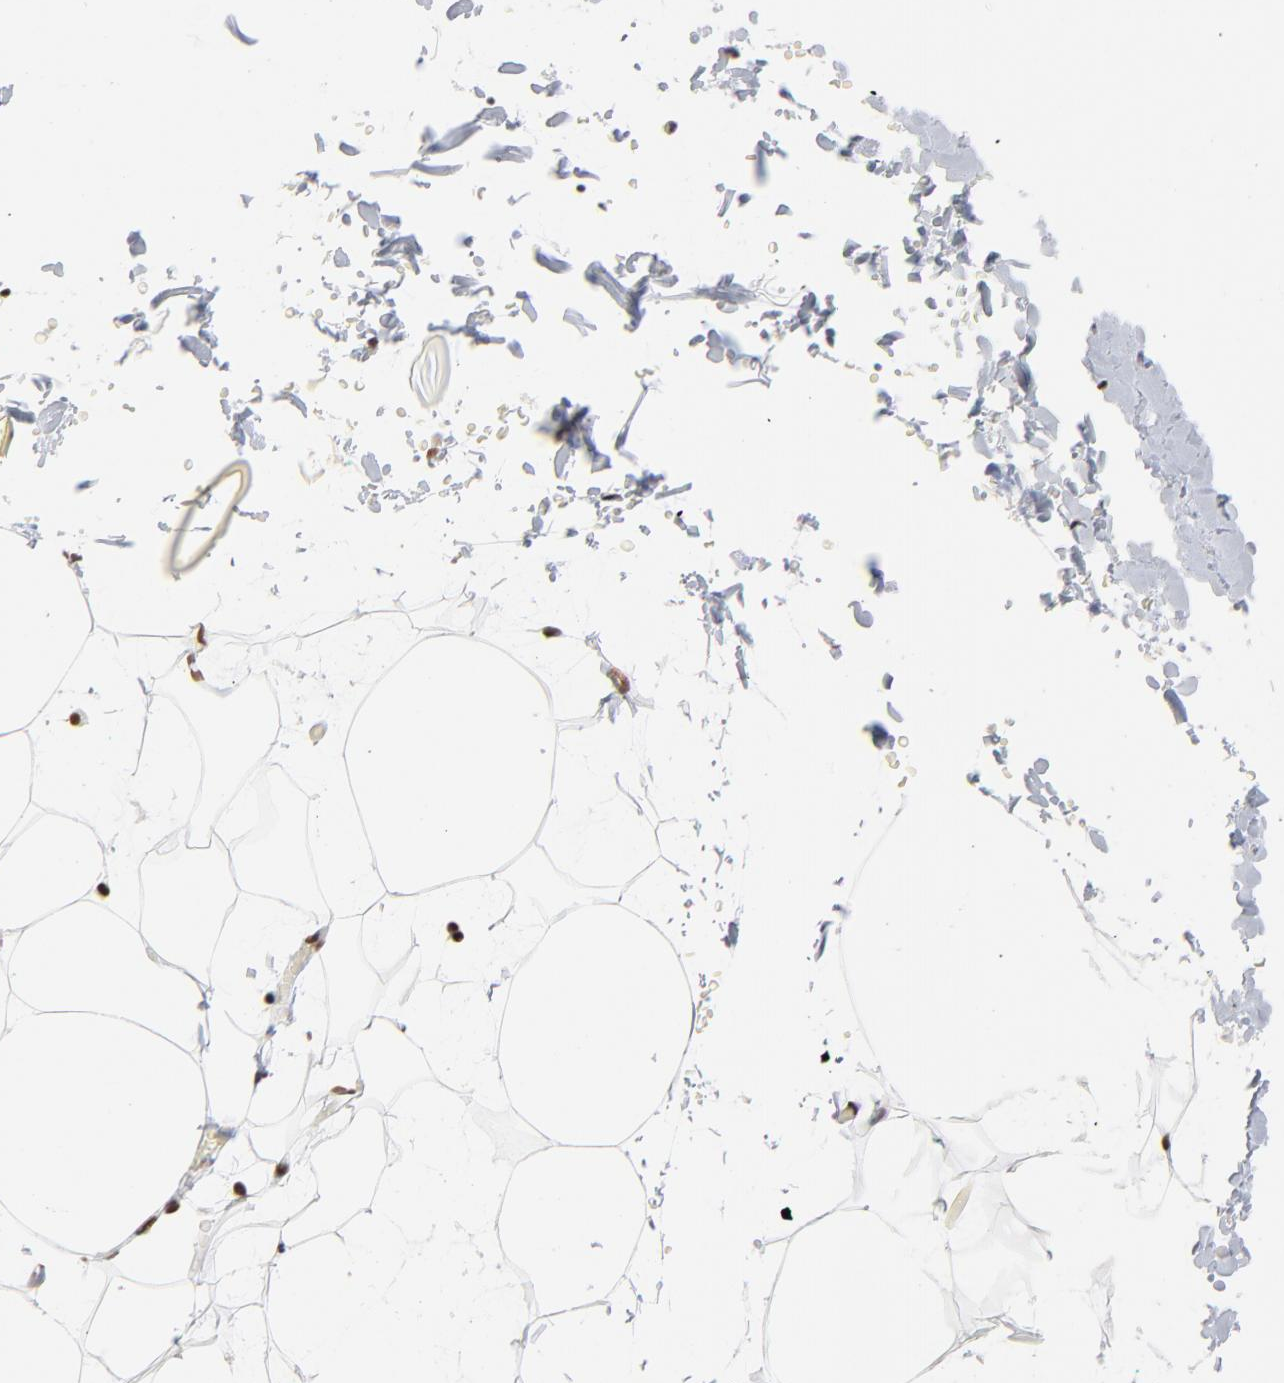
{"staining": {"intensity": "strong", "quantity": ">75%", "location": "nuclear"}, "tissue": "adipose tissue", "cell_type": "Adipocytes", "image_type": "normal", "snomed": [{"axis": "morphology", "description": "Normal tissue, NOS"}, {"axis": "topography", "description": "Soft tissue"}], "caption": "Normal adipose tissue was stained to show a protein in brown. There is high levels of strong nuclear staining in about >75% of adipocytes. (Brightfield microscopy of DAB IHC at high magnification).", "gene": "CREB1", "patient": {"sex": "male", "age": 72}}